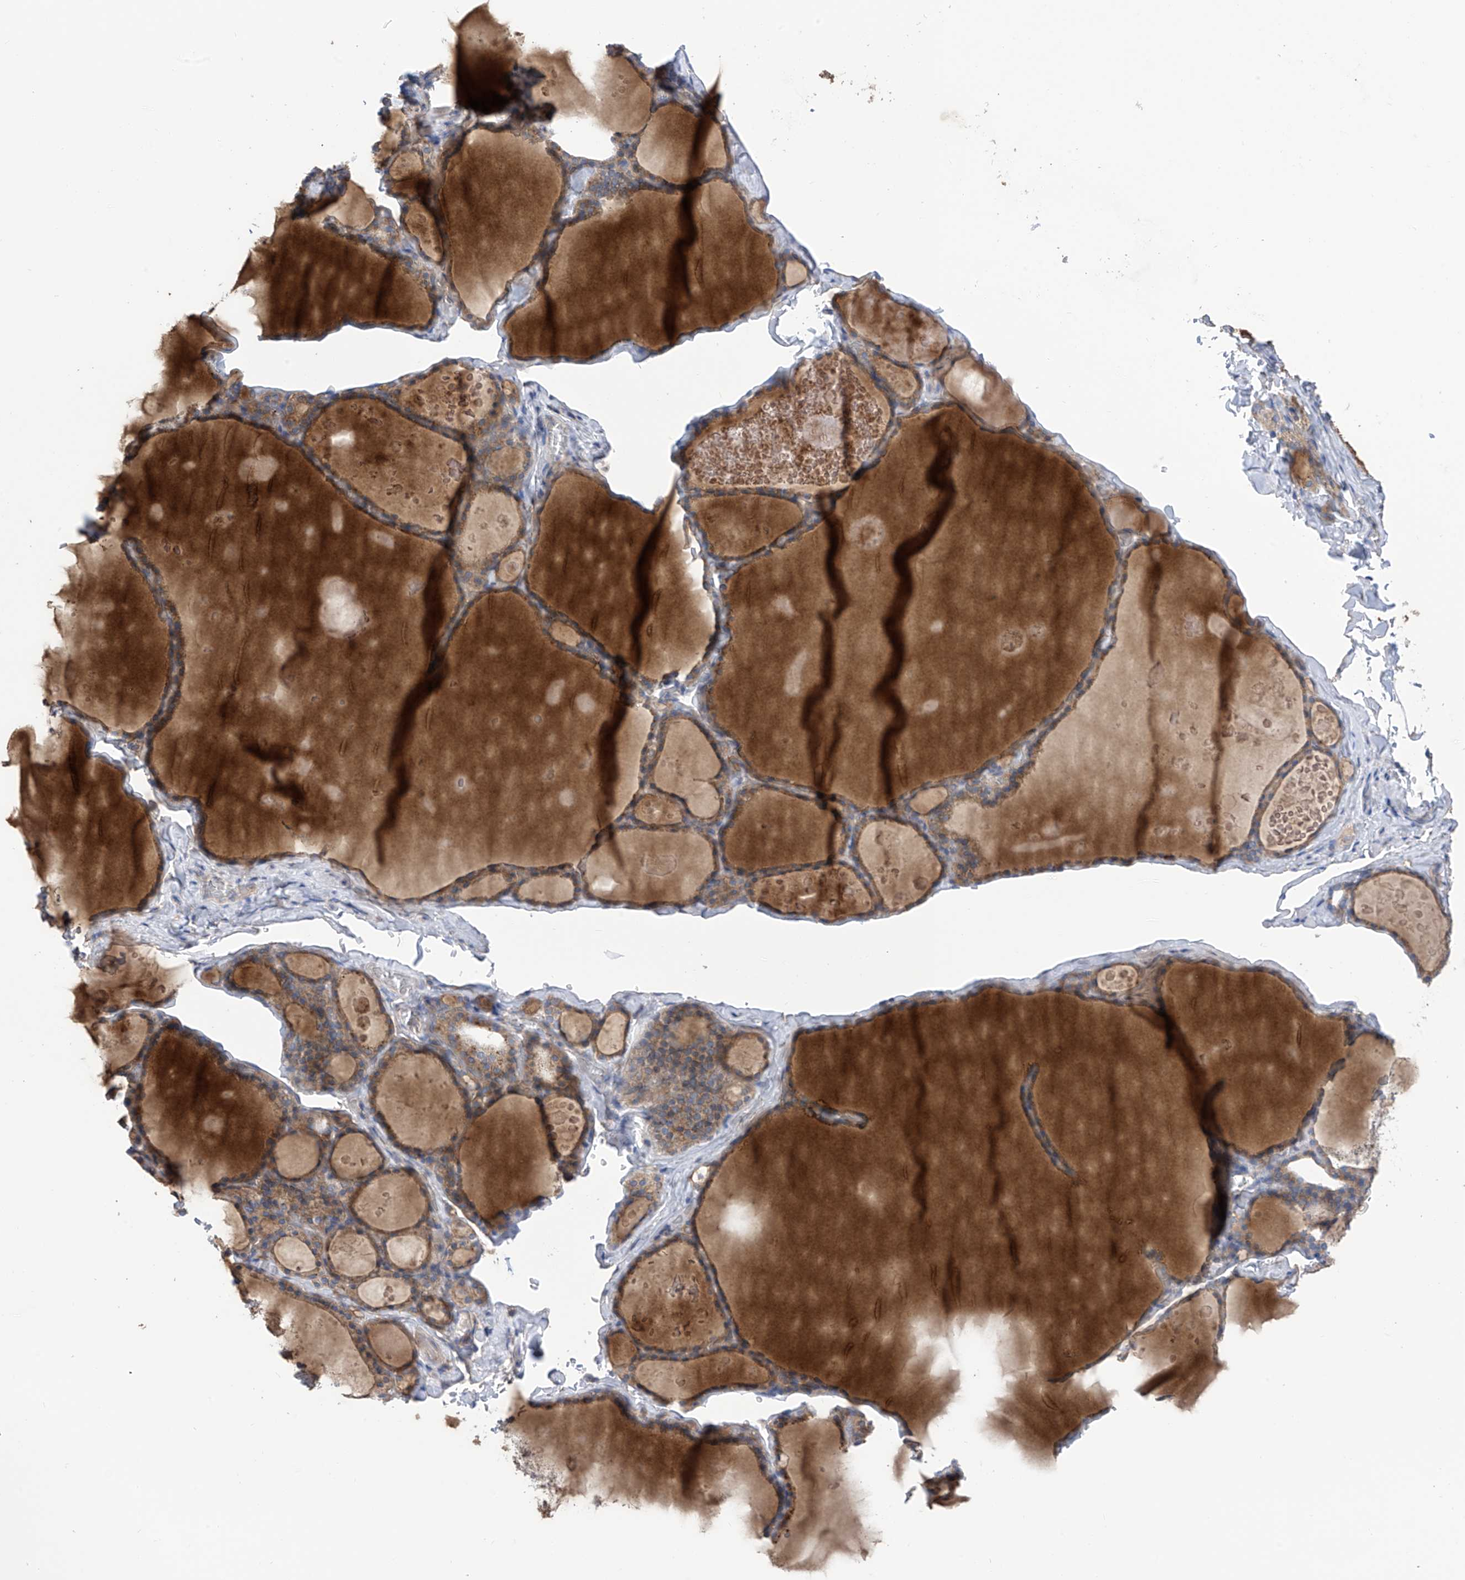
{"staining": {"intensity": "moderate", "quantity": ">75%", "location": "cytoplasmic/membranous"}, "tissue": "thyroid gland", "cell_type": "Glandular cells", "image_type": "normal", "snomed": [{"axis": "morphology", "description": "Normal tissue, NOS"}, {"axis": "topography", "description": "Thyroid gland"}], "caption": "Thyroid gland stained with a brown dye demonstrates moderate cytoplasmic/membranous positive staining in about >75% of glandular cells.", "gene": "P2RX7", "patient": {"sex": "male", "age": 56}}